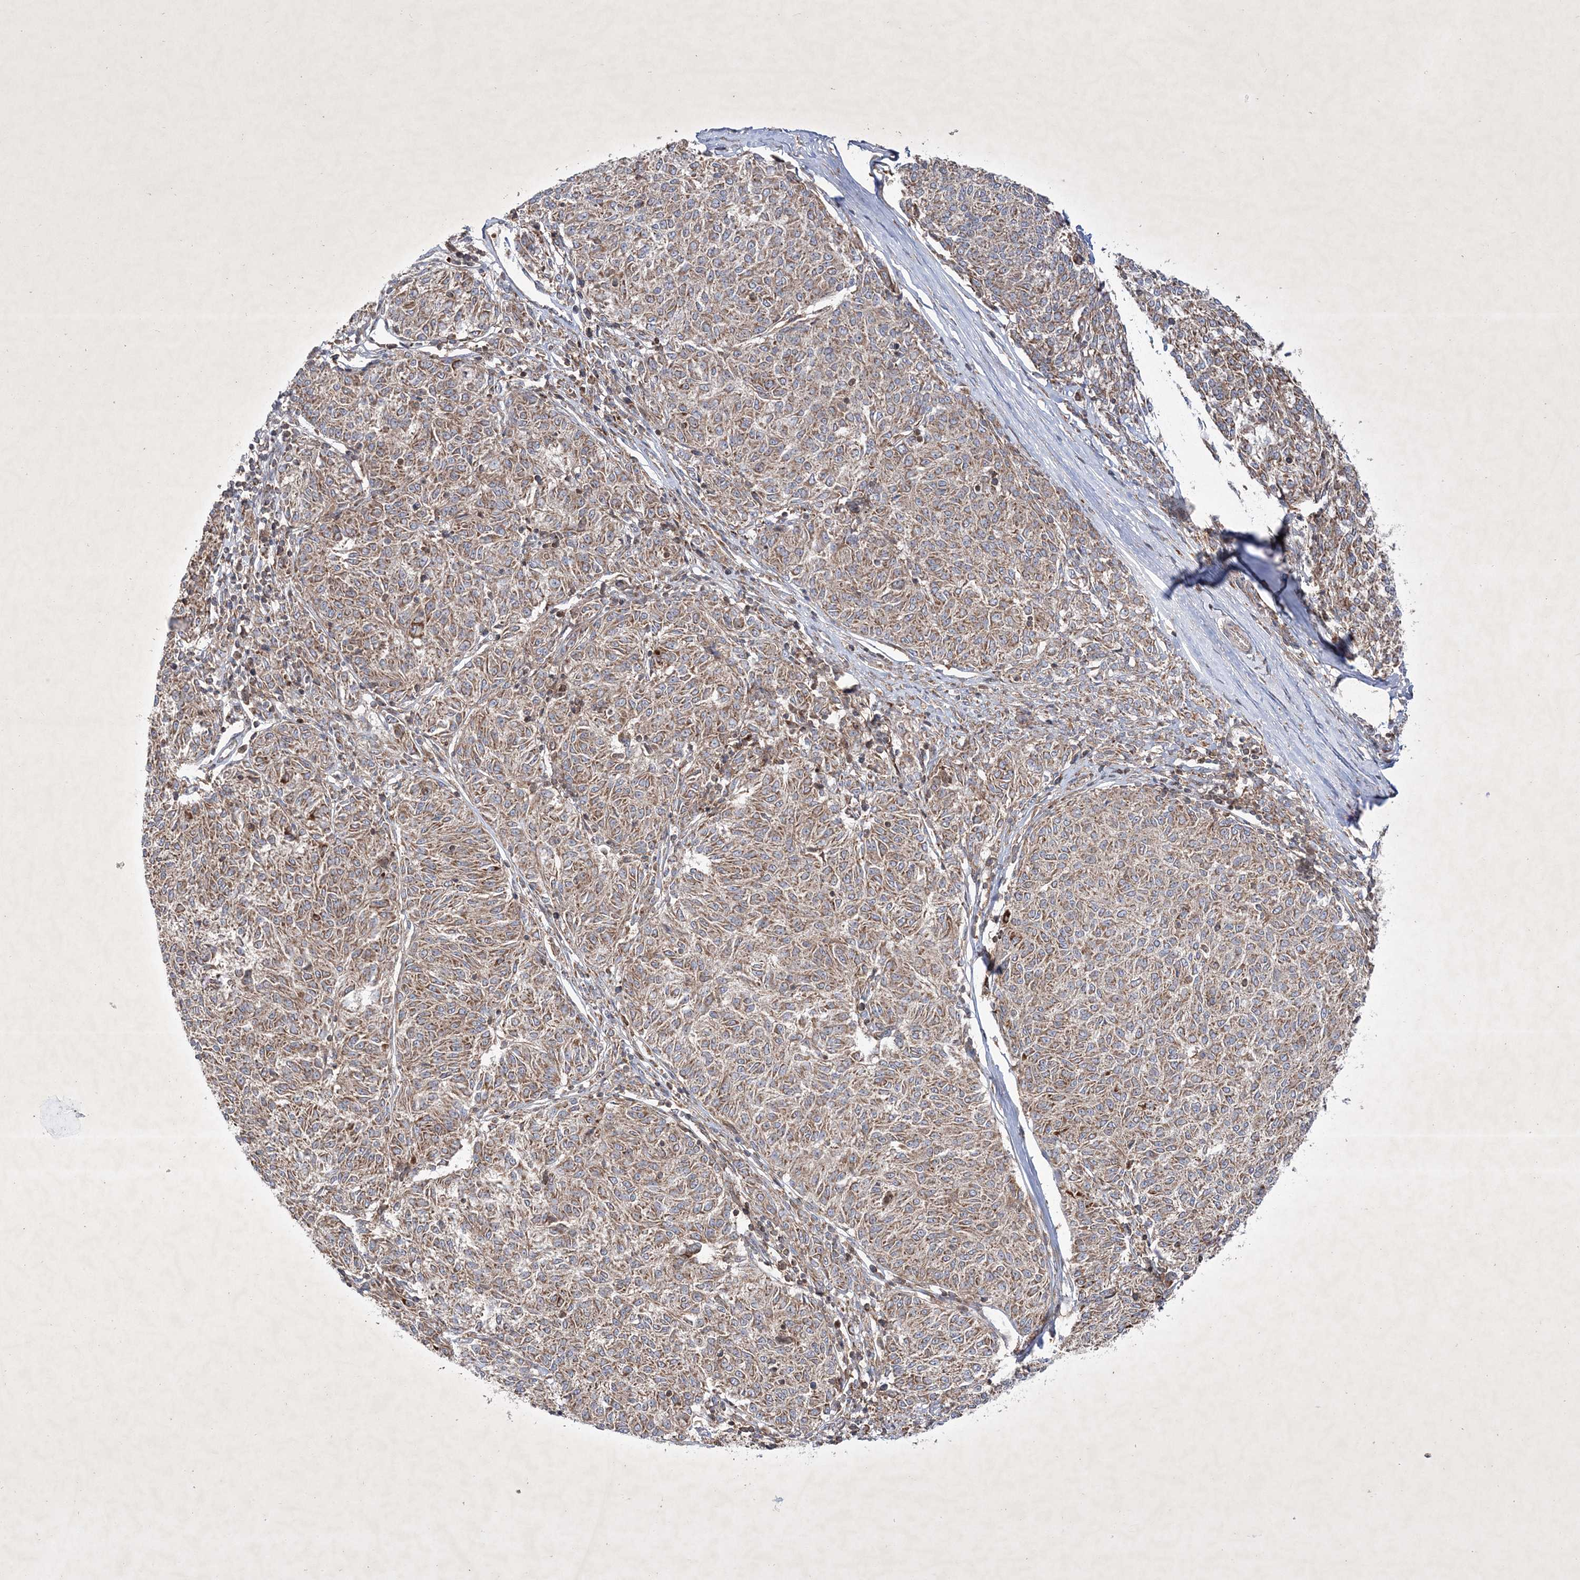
{"staining": {"intensity": "moderate", "quantity": ">75%", "location": "cytoplasmic/membranous"}, "tissue": "melanoma", "cell_type": "Tumor cells", "image_type": "cancer", "snomed": [{"axis": "morphology", "description": "Malignant melanoma, NOS"}, {"axis": "topography", "description": "Skin"}], "caption": "The image shows a brown stain indicating the presence of a protein in the cytoplasmic/membranous of tumor cells in melanoma. (DAB IHC, brown staining for protein, blue staining for nuclei).", "gene": "OPA1", "patient": {"sex": "female", "age": 72}}